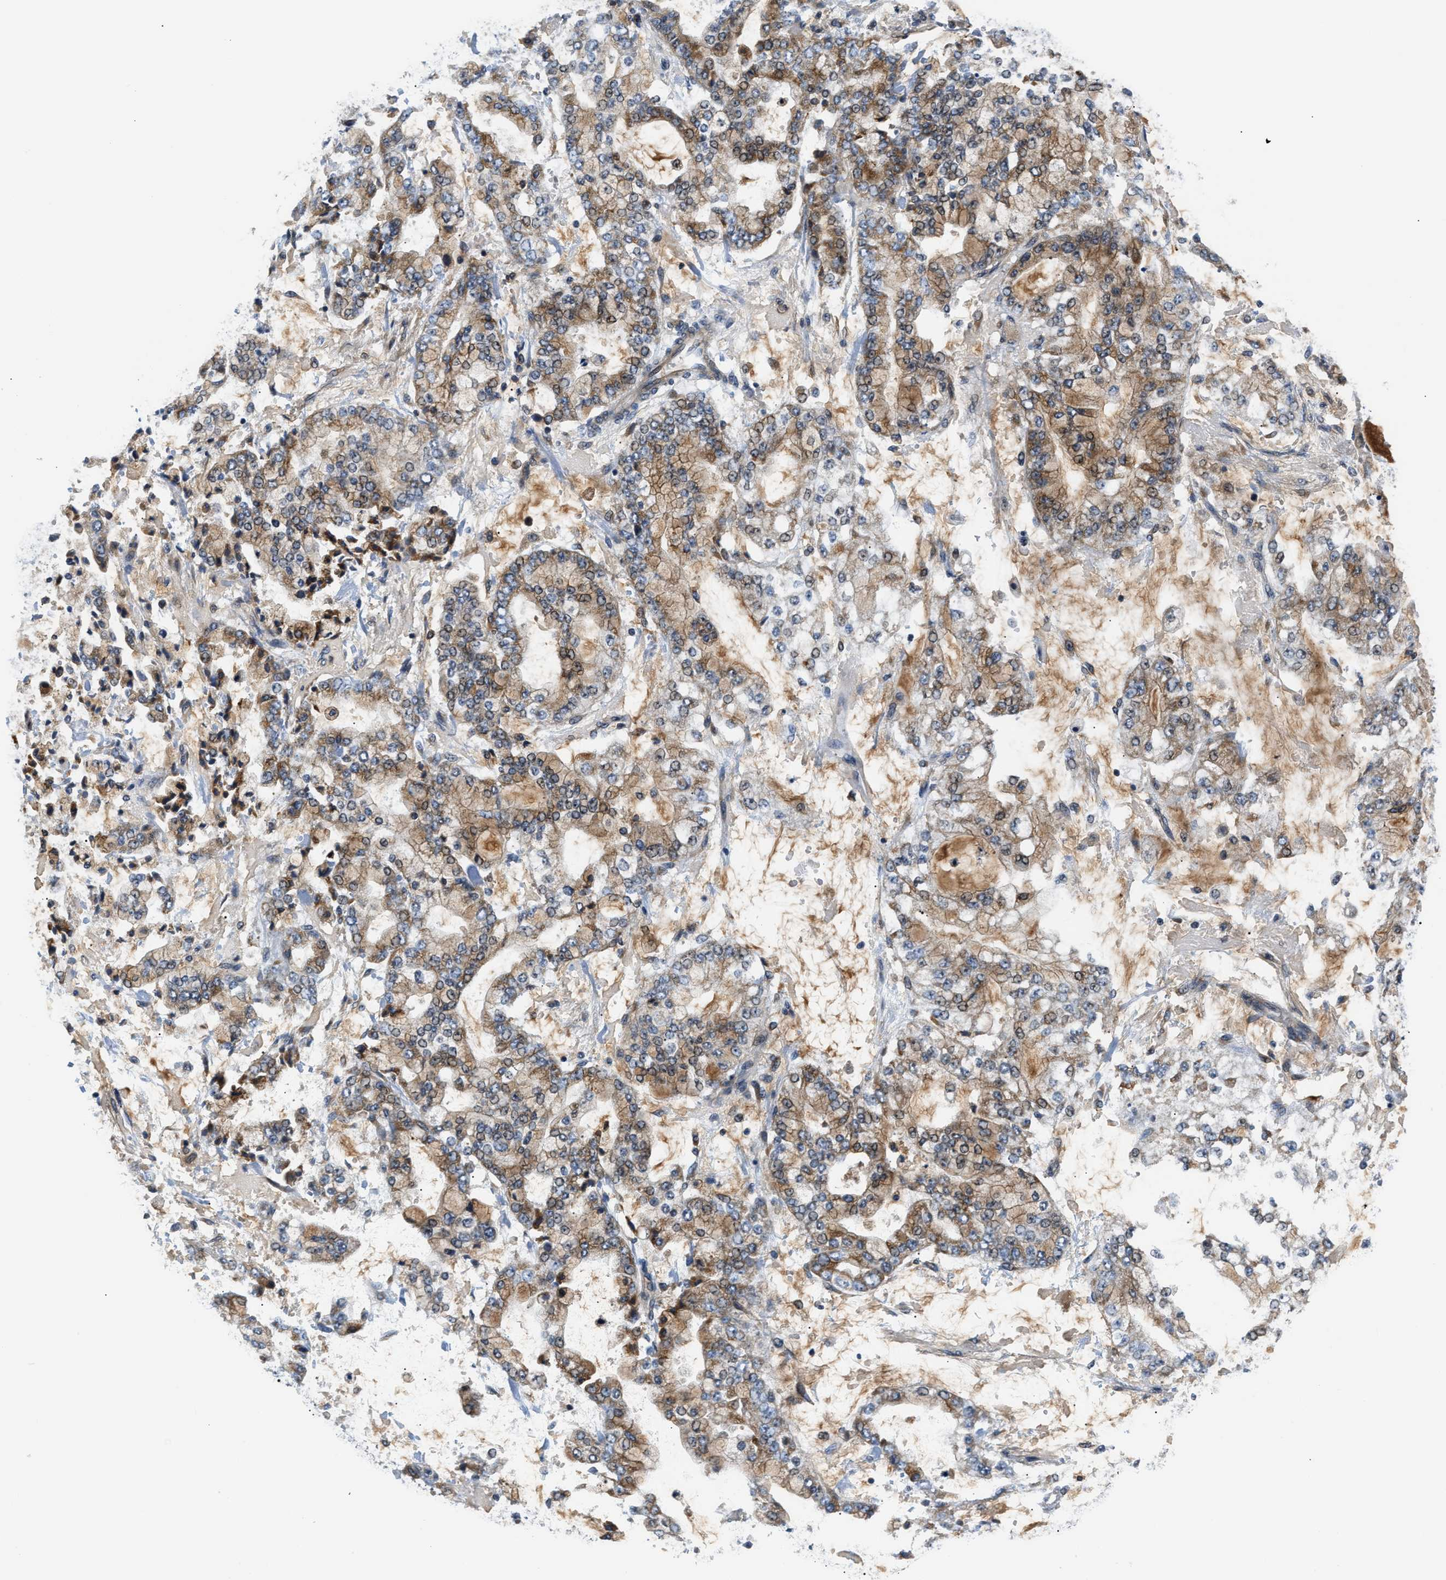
{"staining": {"intensity": "moderate", "quantity": ">75%", "location": "cytoplasmic/membranous"}, "tissue": "stomach cancer", "cell_type": "Tumor cells", "image_type": "cancer", "snomed": [{"axis": "morphology", "description": "Adenocarcinoma, NOS"}, {"axis": "topography", "description": "Stomach"}], "caption": "This image exhibits immunohistochemistry staining of stomach cancer, with medium moderate cytoplasmic/membranous positivity in approximately >75% of tumor cells.", "gene": "TNIP2", "patient": {"sex": "male", "age": 76}}